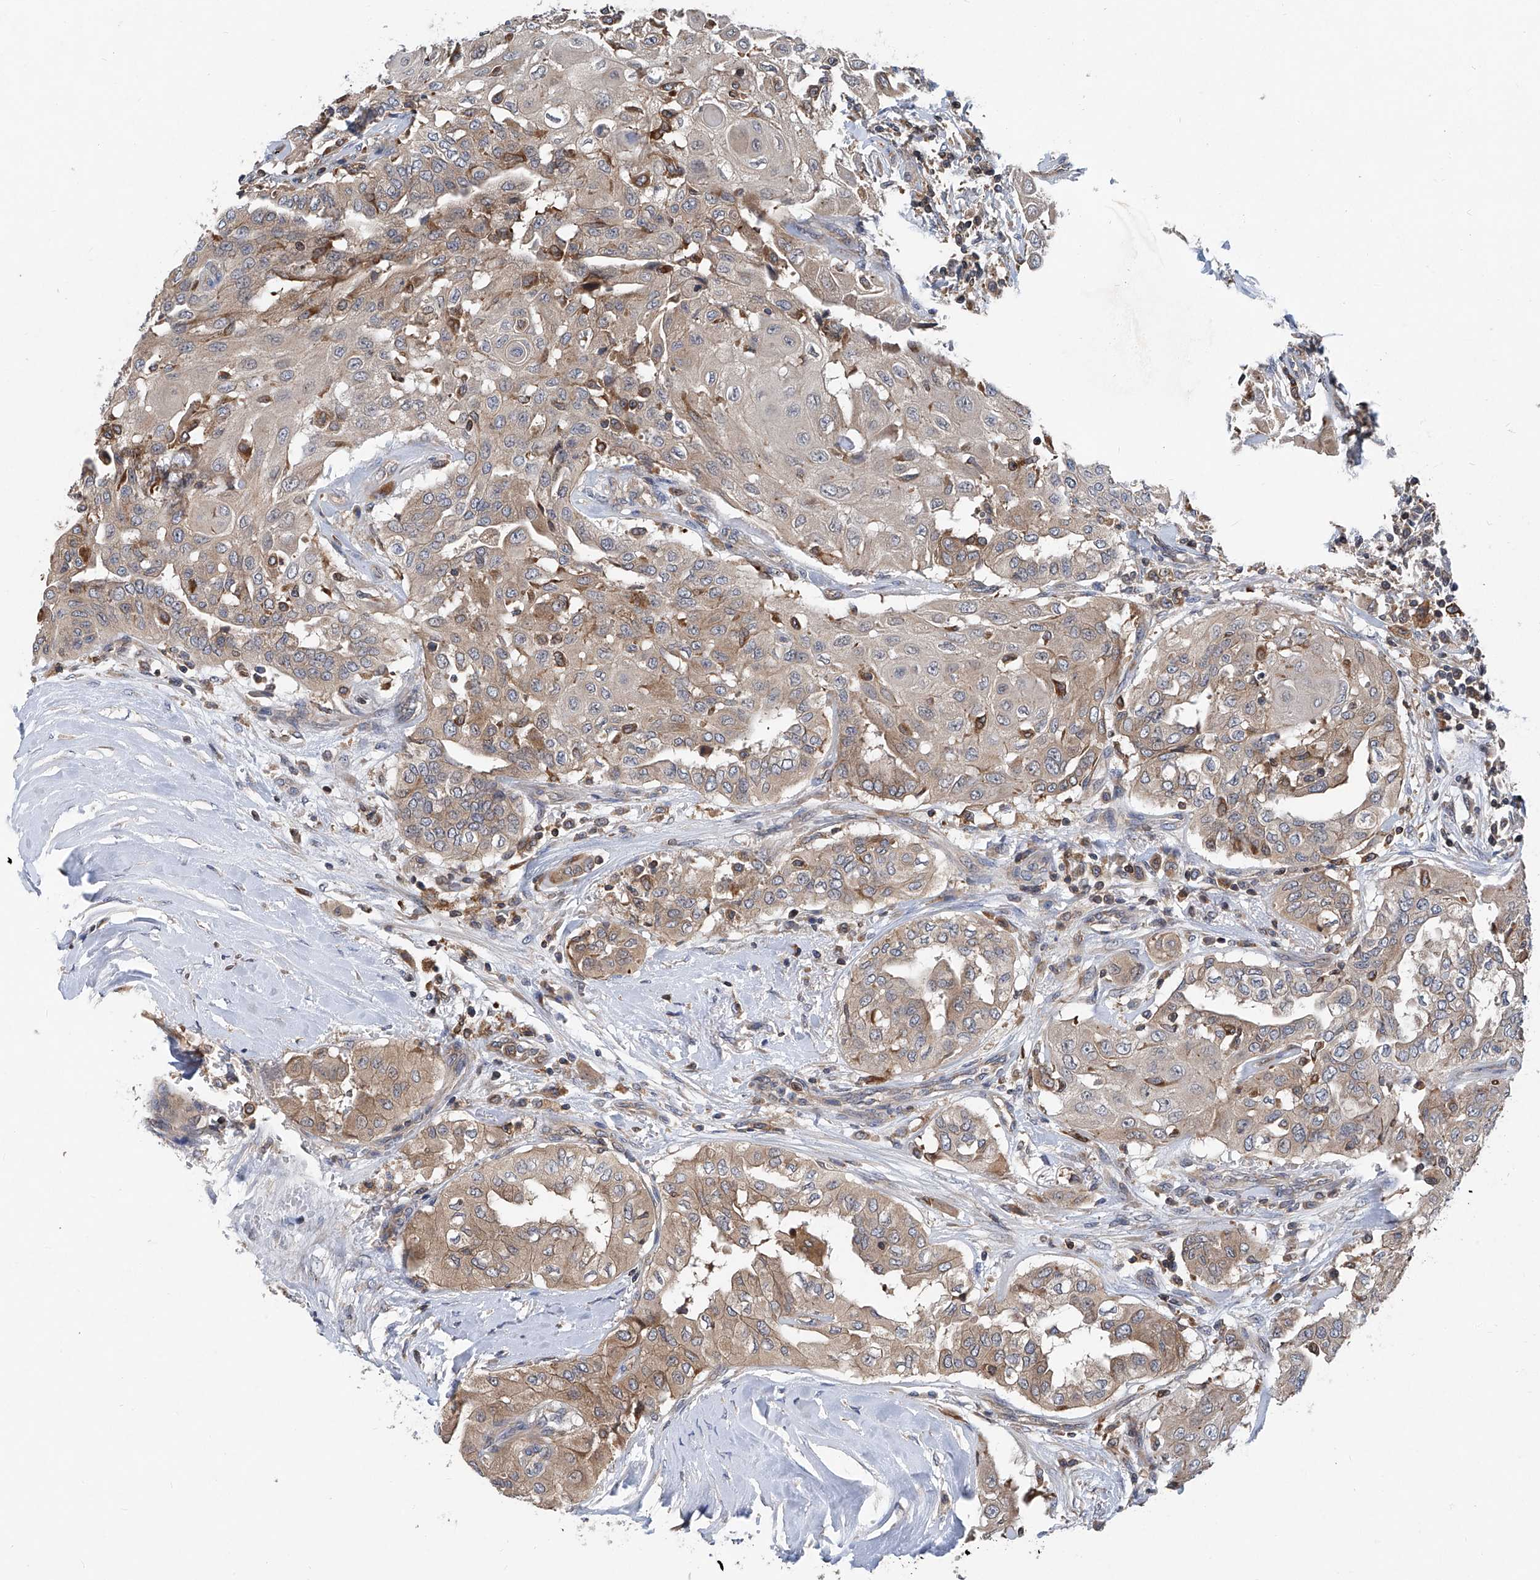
{"staining": {"intensity": "moderate", "quantity": ">75%", "location": "cytoplasmic/membranous"}, "tissue": "thyroid cancer", "cell_type": "Tumor cells", "image_type": "cancer", "snomed": [{"axis": "morphology", "description": "Papillary adenocarcinoma, NOS"}, {"axis": "topography", "description": "Thyroid gland"}], "caption": "Thyroid papillary adenocarcinoma stained with a protein marker demonstrates moderate staining in tumor cells.", "gene": "TRIM38", "patient": {"sex": "female", "age": 59}}